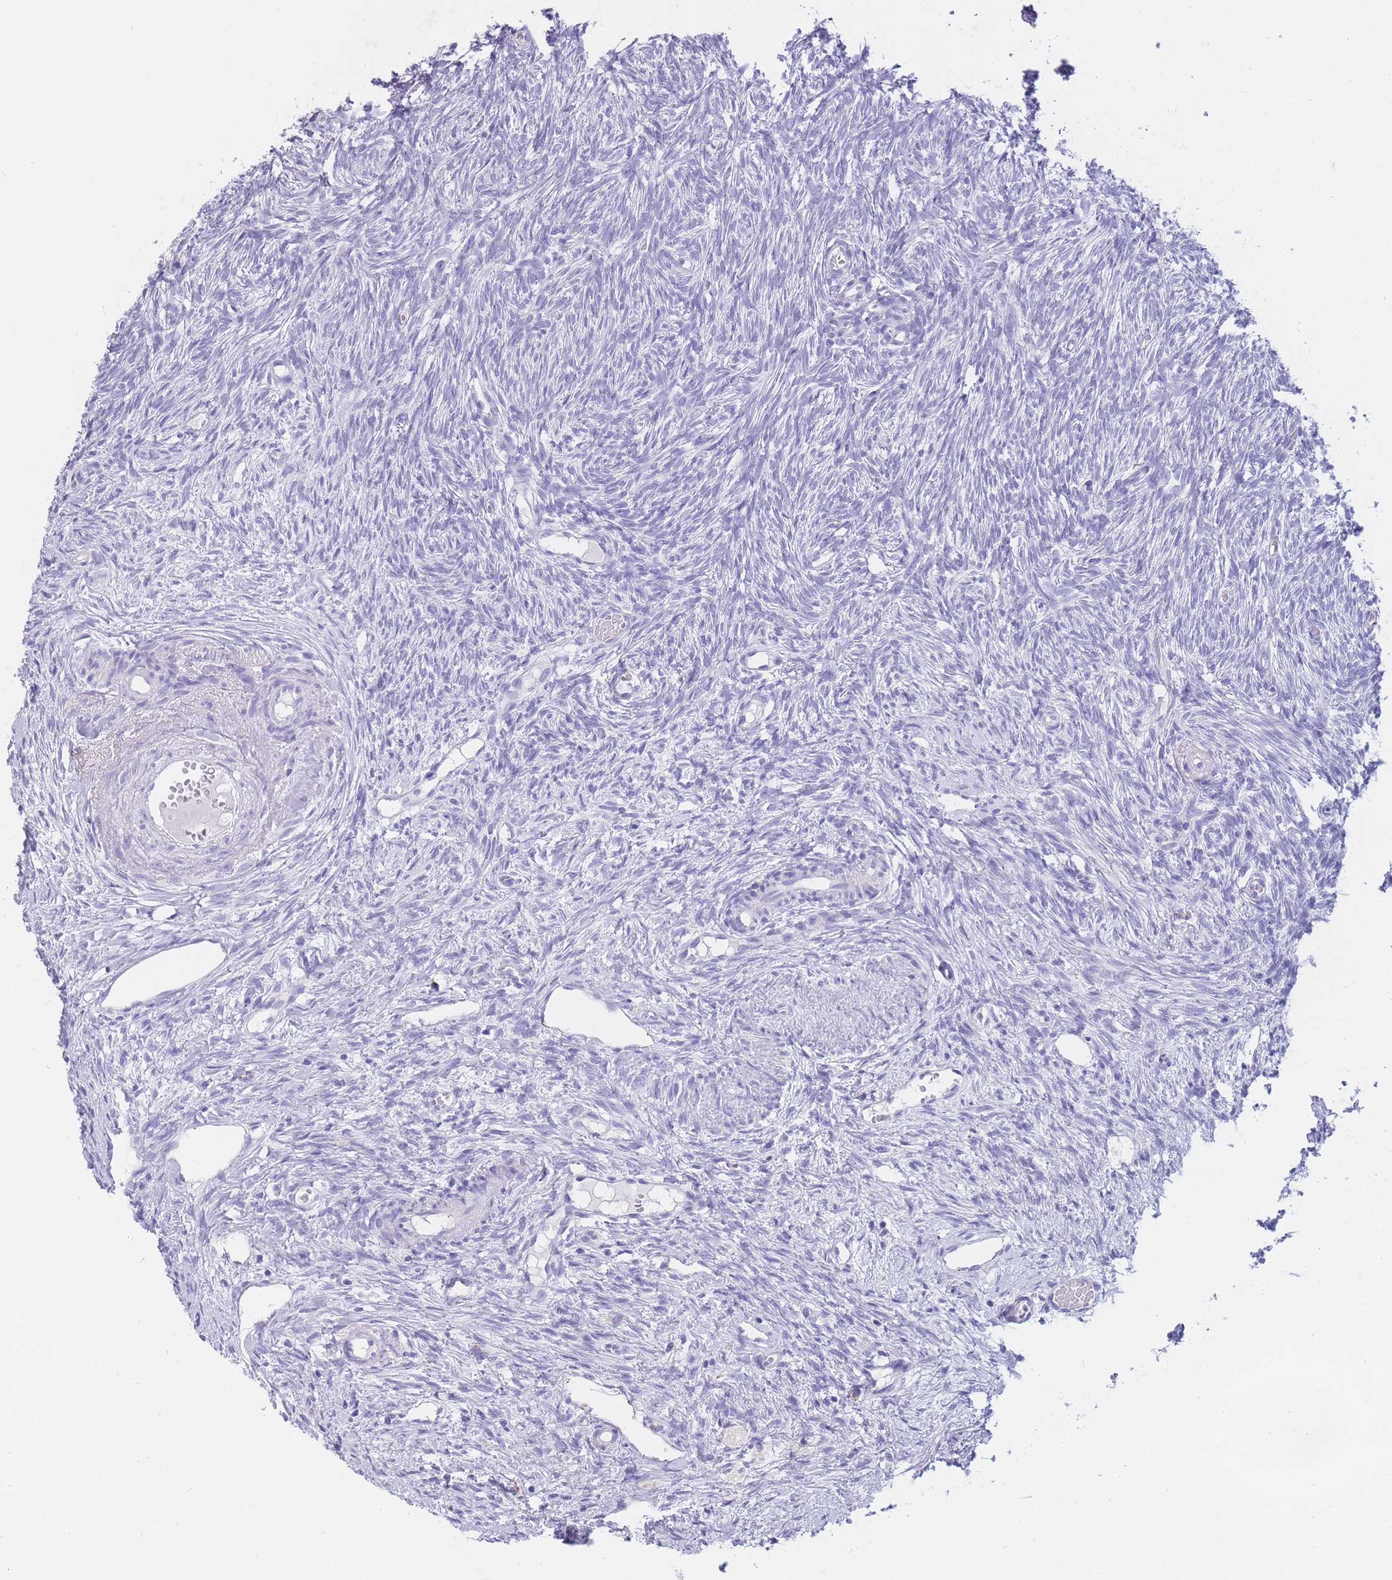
{"staining": {"intensity": "negative", "quantity": "none", "location": "none"}, "tissue": "ovary", "cell_type": "Ovarian stroma cells", "image_type": "normal", "snomed": [{"axis": "morphology", "description": "Normal tissue, NOS"}, {"axis": "topography", "description": "Ovary"}], "caption": "Micrograph shows no protein positivity in ovarian stroma cells of benign ovary.", "gene": "GAA", "patient": {"sex": "female", "age": 51}}